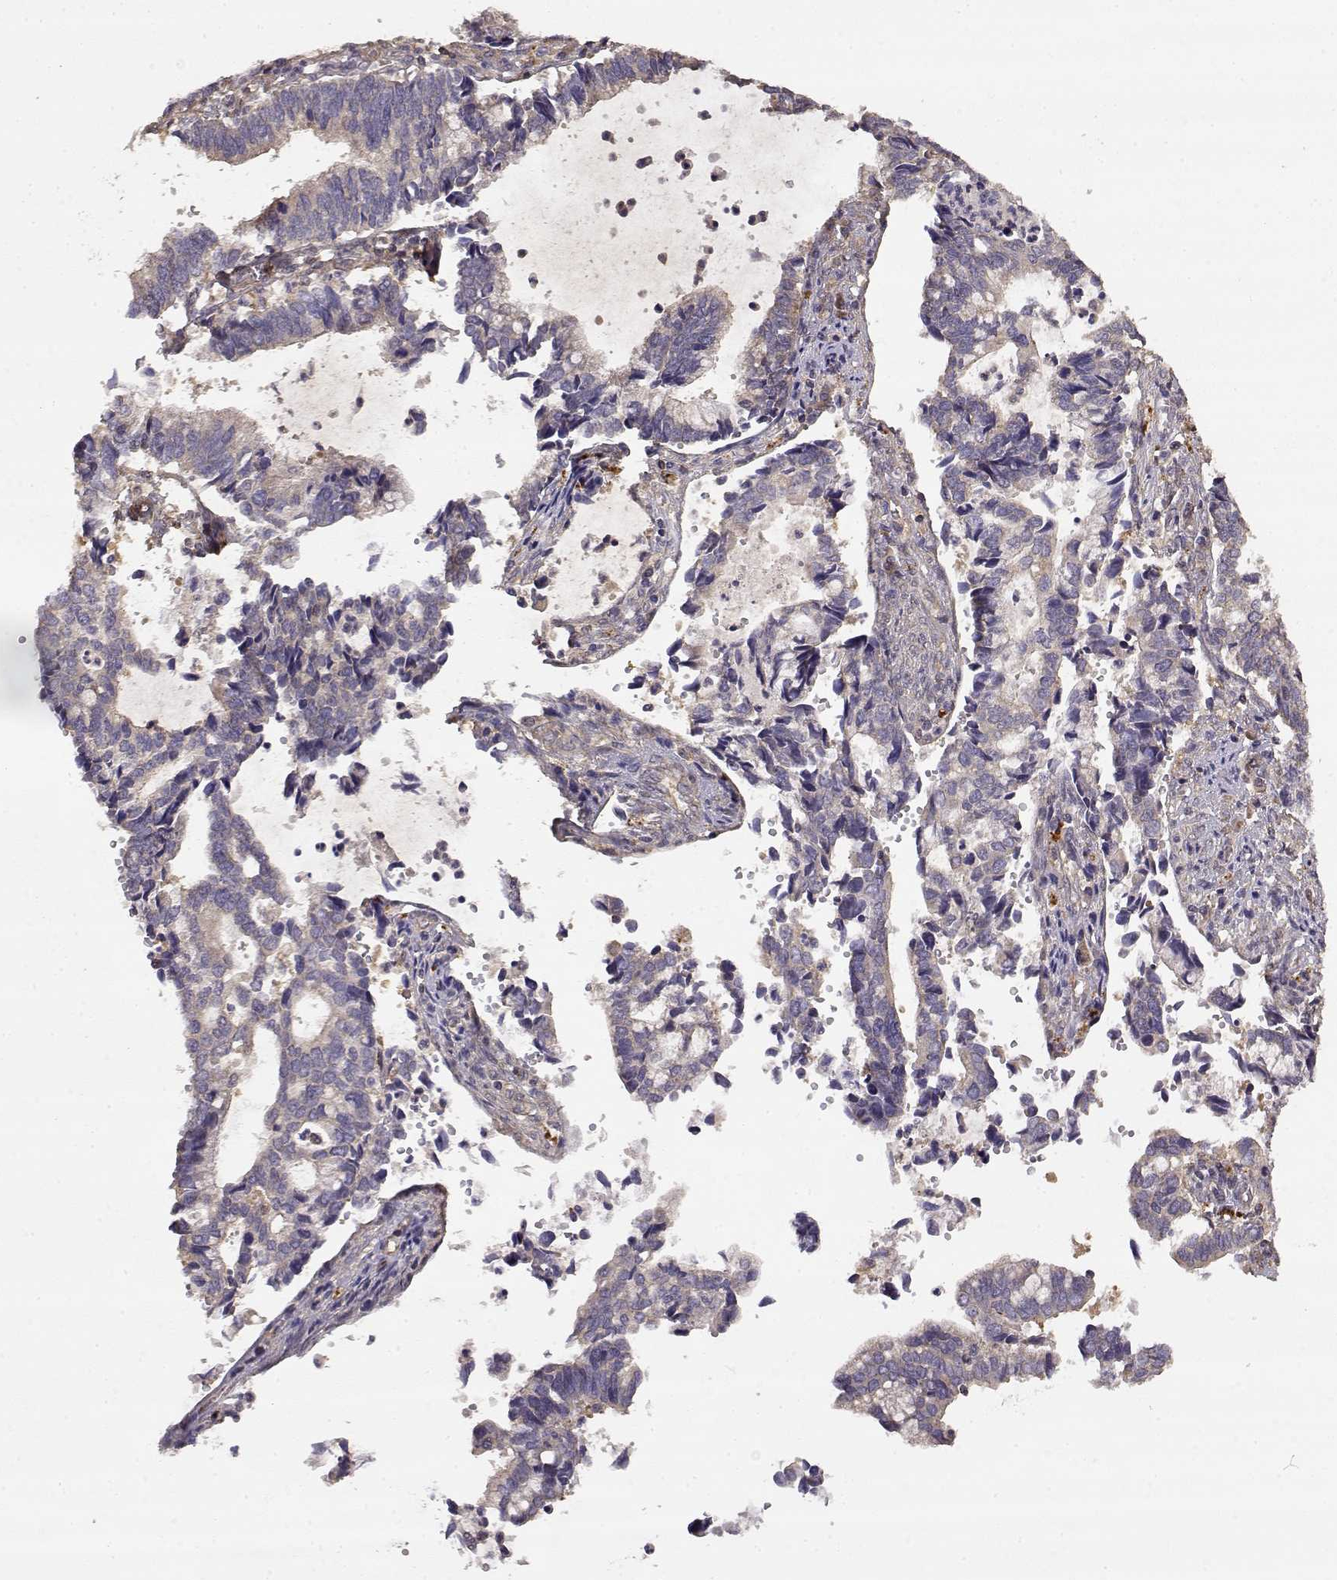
{"staining": {"intensity": "weak", "quantity": "<25%", "location": "cytoplasmic/membranous"}, "tissue": "cervical cancer", "cell_type": "Tumor cells", "image_type": "cancer", "snomed": [{"axis": "morphology", "description": "Adenocarcinoma, NOS"}, {"axis": "topography", "description": "Cervix"}], "caption": "IHC of human cervical adenocarcinoma exhibits no positivity in tumor cells.", "gene": "CRIM1", "patient": {"sex": "female", "age": 42}}